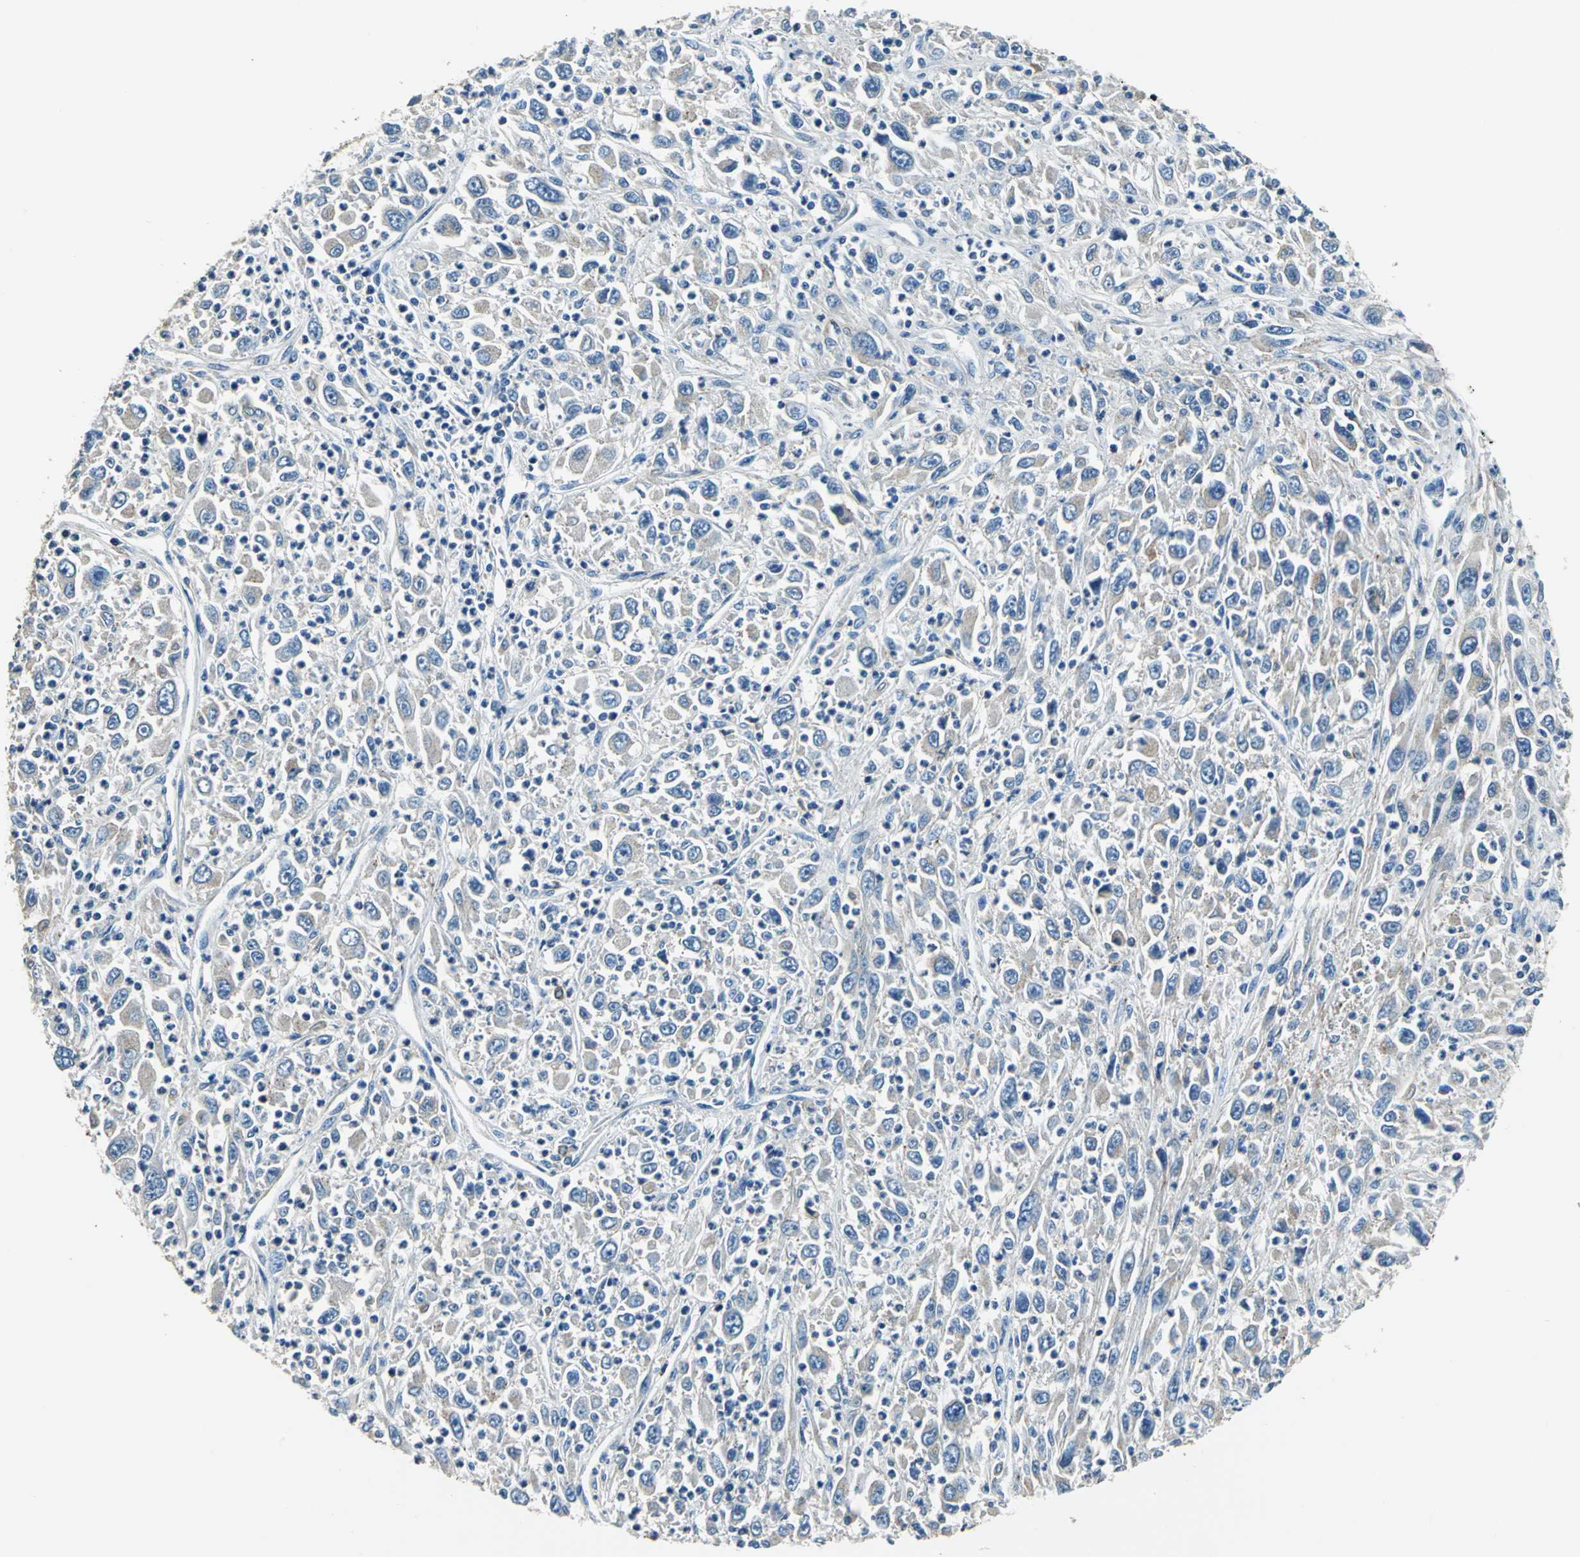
{"staining": {"intensity": "negative", "quantity": "none", "location": "none"}, "tissue": "melanoma", "cell_type": "Tumor cells", "image_type": "cancer", "snomed": [{"axis": "morphology", "description": "Malignant melanoma, Metastatic site"}, {"axis": "topography", "description": "Skin"}], "caption": "The immunohistochemistry (IHC) micrograph has no significant staining in tumor cells of malignant melanoma (metastatic site) tissue.", "gene": "PRKCA", "patient": {"sex": "female", "age": 56}}